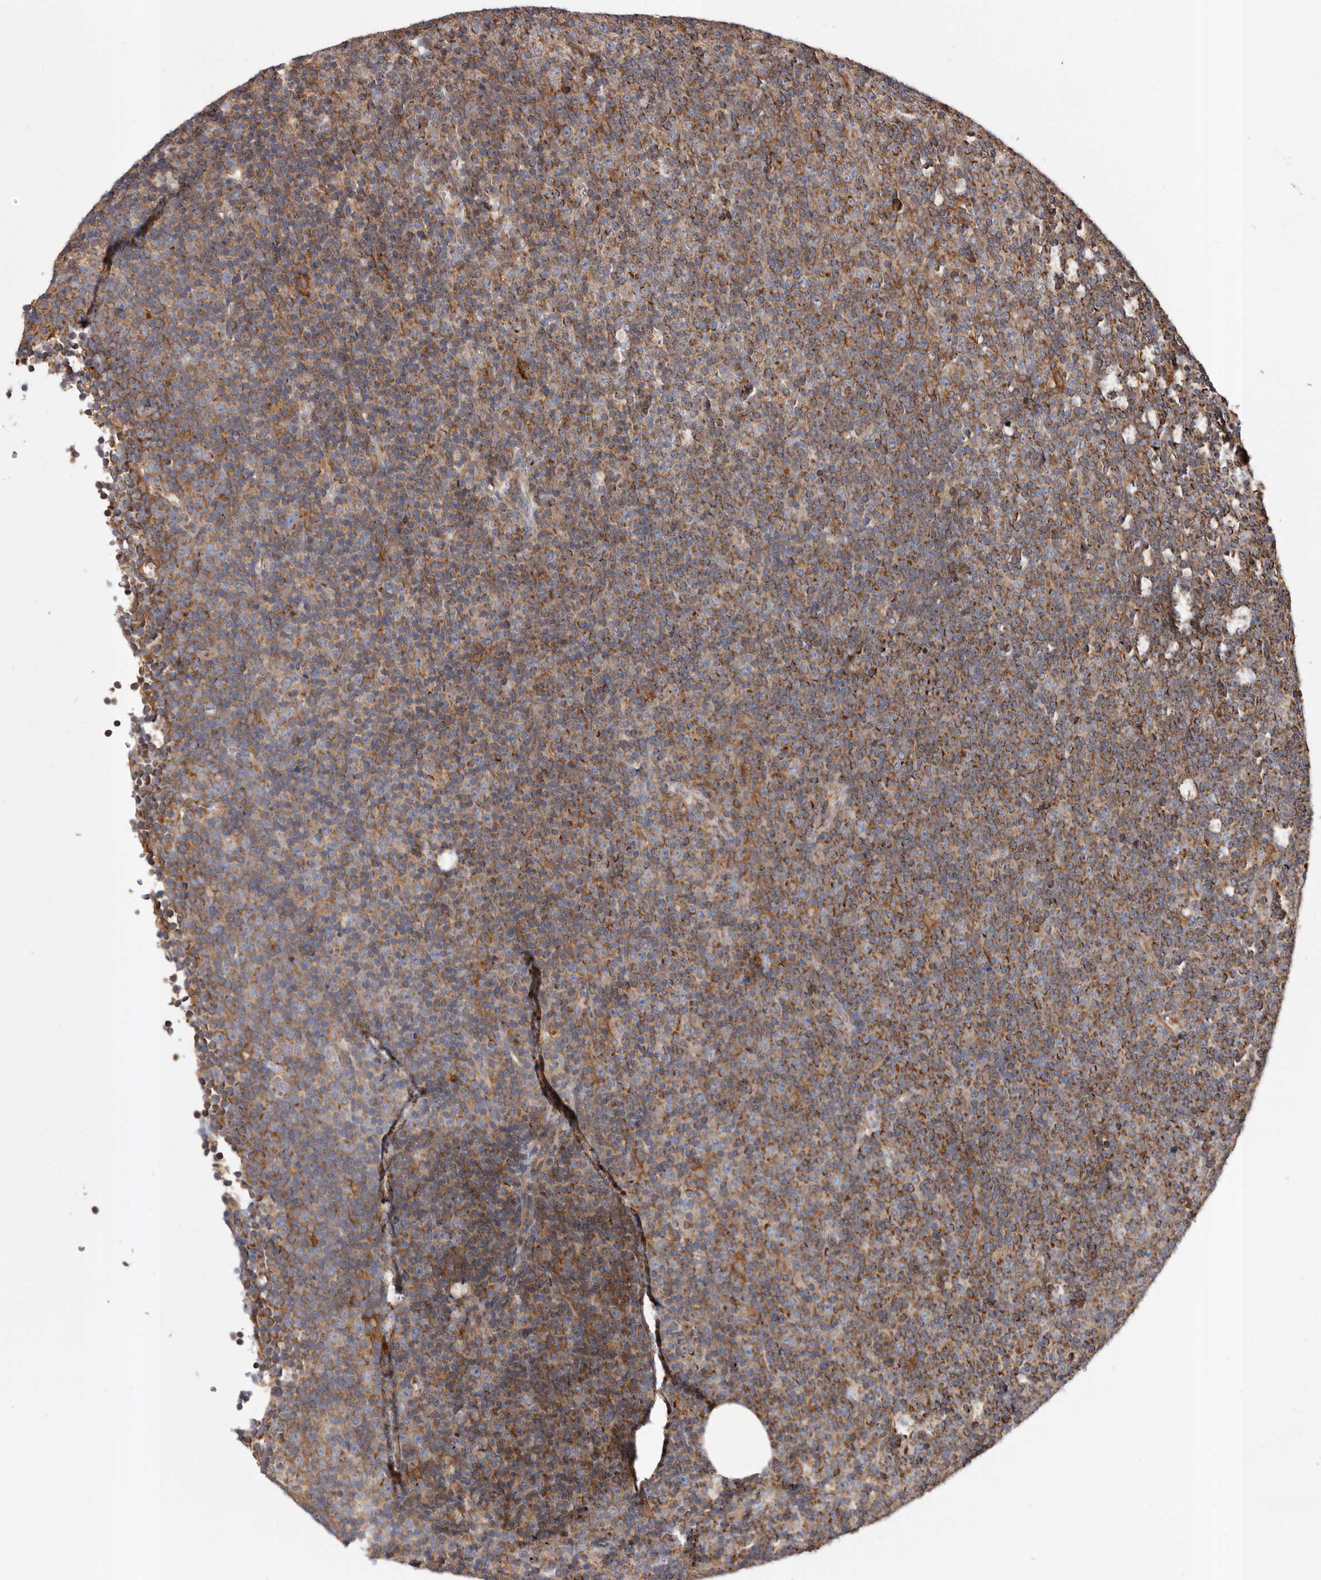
{"staining": {"intensity": "moderate", "quantity": ">75%", "location": "cytoplasmic/membranous"}, "tissue": "lymphoma", "cell_type": "Tumor cells", "image_type": "cancer", "snomed": [{"axis": "morphology", "description": "Malignant lymphoma, non-Hodgkin's type, Low grade"}, {"axis": "topography", "description": "Lymph node"}], "caption": "This is an image of immunohistochemistry (IHC) staining of lymphoma, which shows moderate expression in the cytoplasmic/membranous of tumor cells.", "gene": "COQ8B", "patient": {"sex": "female", "age": 67}}